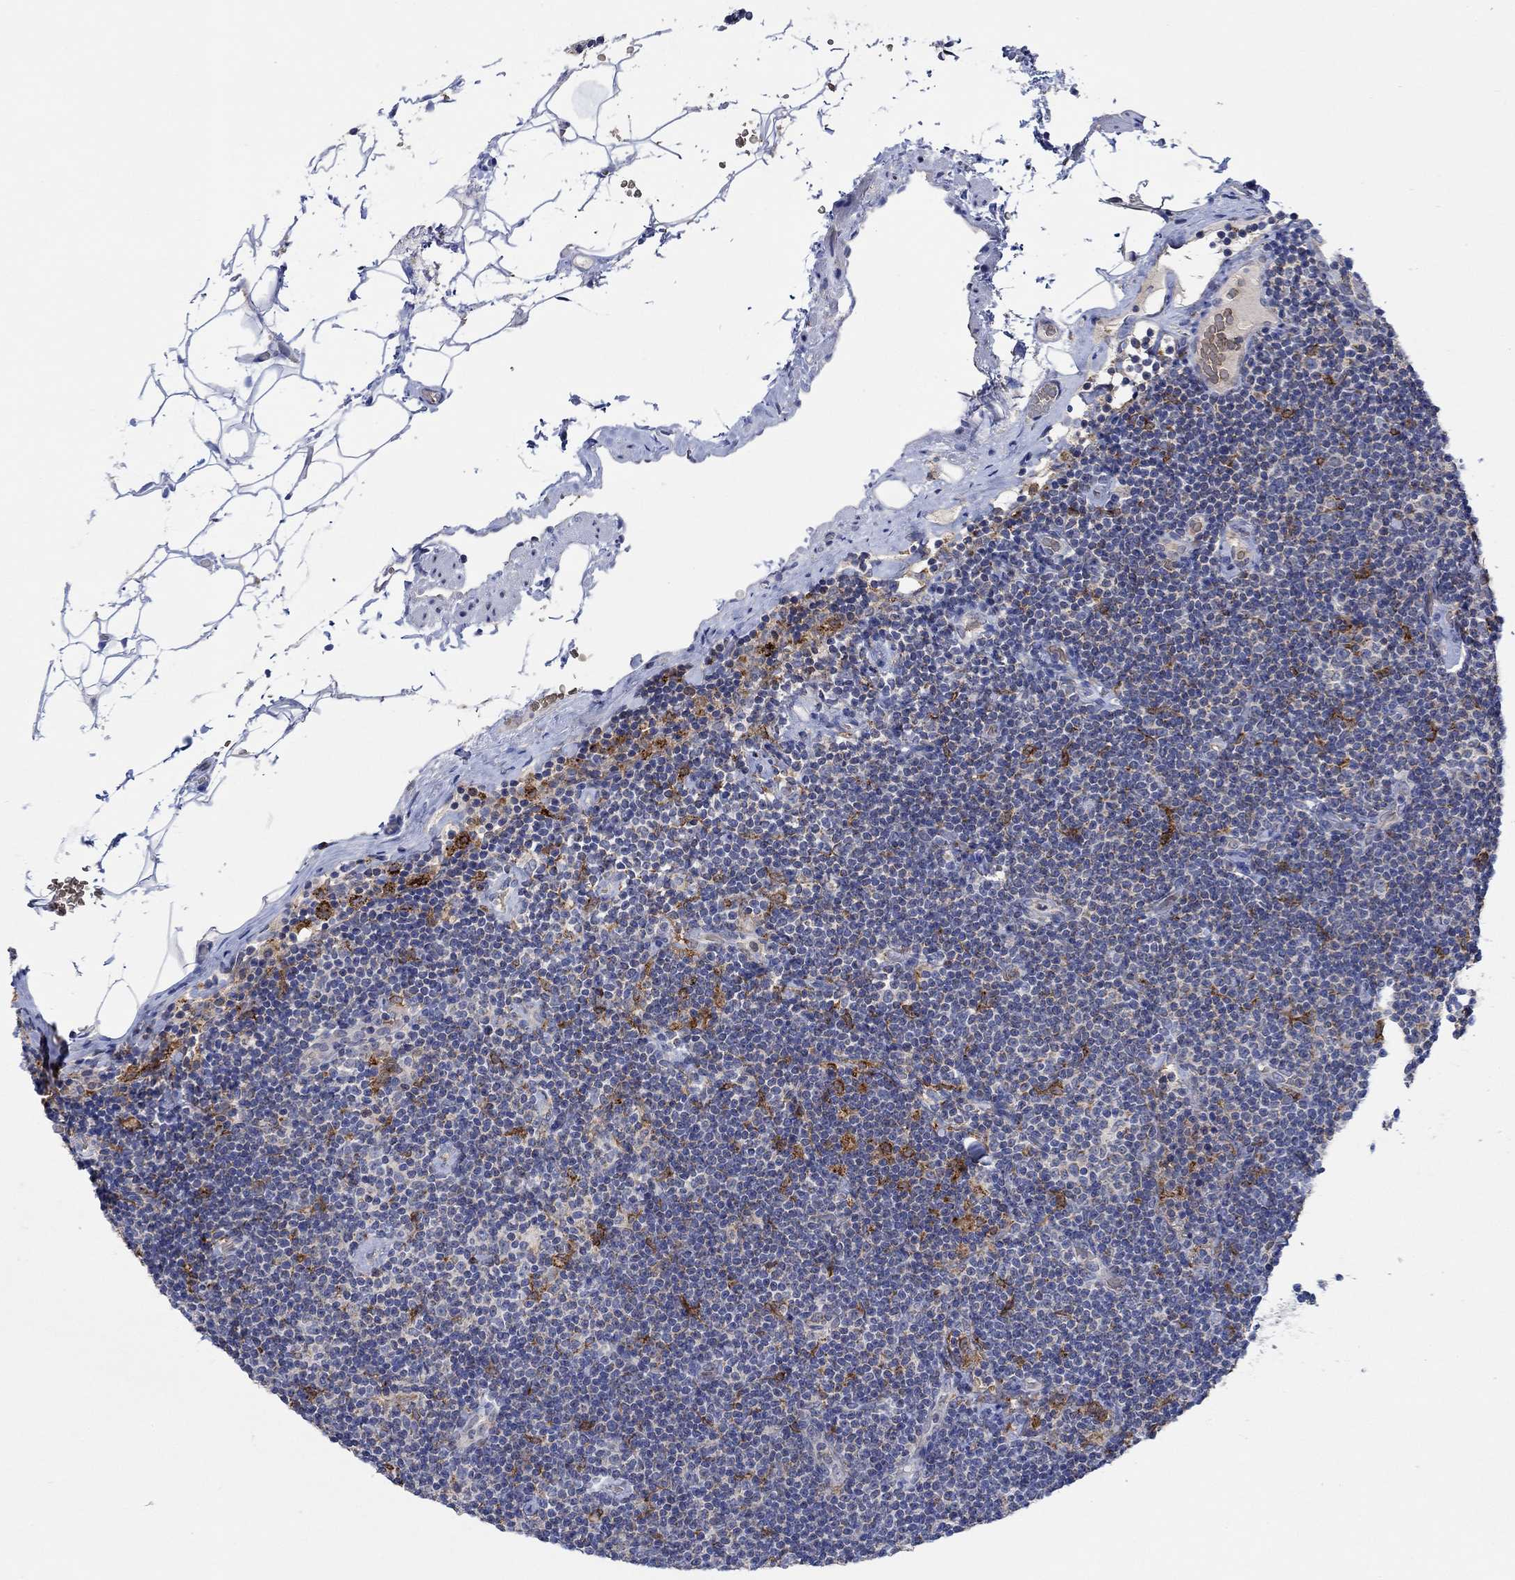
{"staining": {"intensity": "negative", "quantity": "none", "location": "none"}, "tissue": "lymphoma", "cell_type": "Tumor cells", "image_type": "cancer", "snomed": [{"axis": "morphology", "description": "Malignant lymphoma, non-Hodgkin's type, Low grade"}, {"axis": "topography", "description": "Lymph node"}], "caption": "The histopathology image reveals no staining of tumor cells in malignant lymphoma, non-Hodgkin's type (low-grade). (Immunohistochemistry (ihc), brightfield microscopy, high magnification).", "gene": "MPP1", "patient": {"sex": "male", "age": 81}}